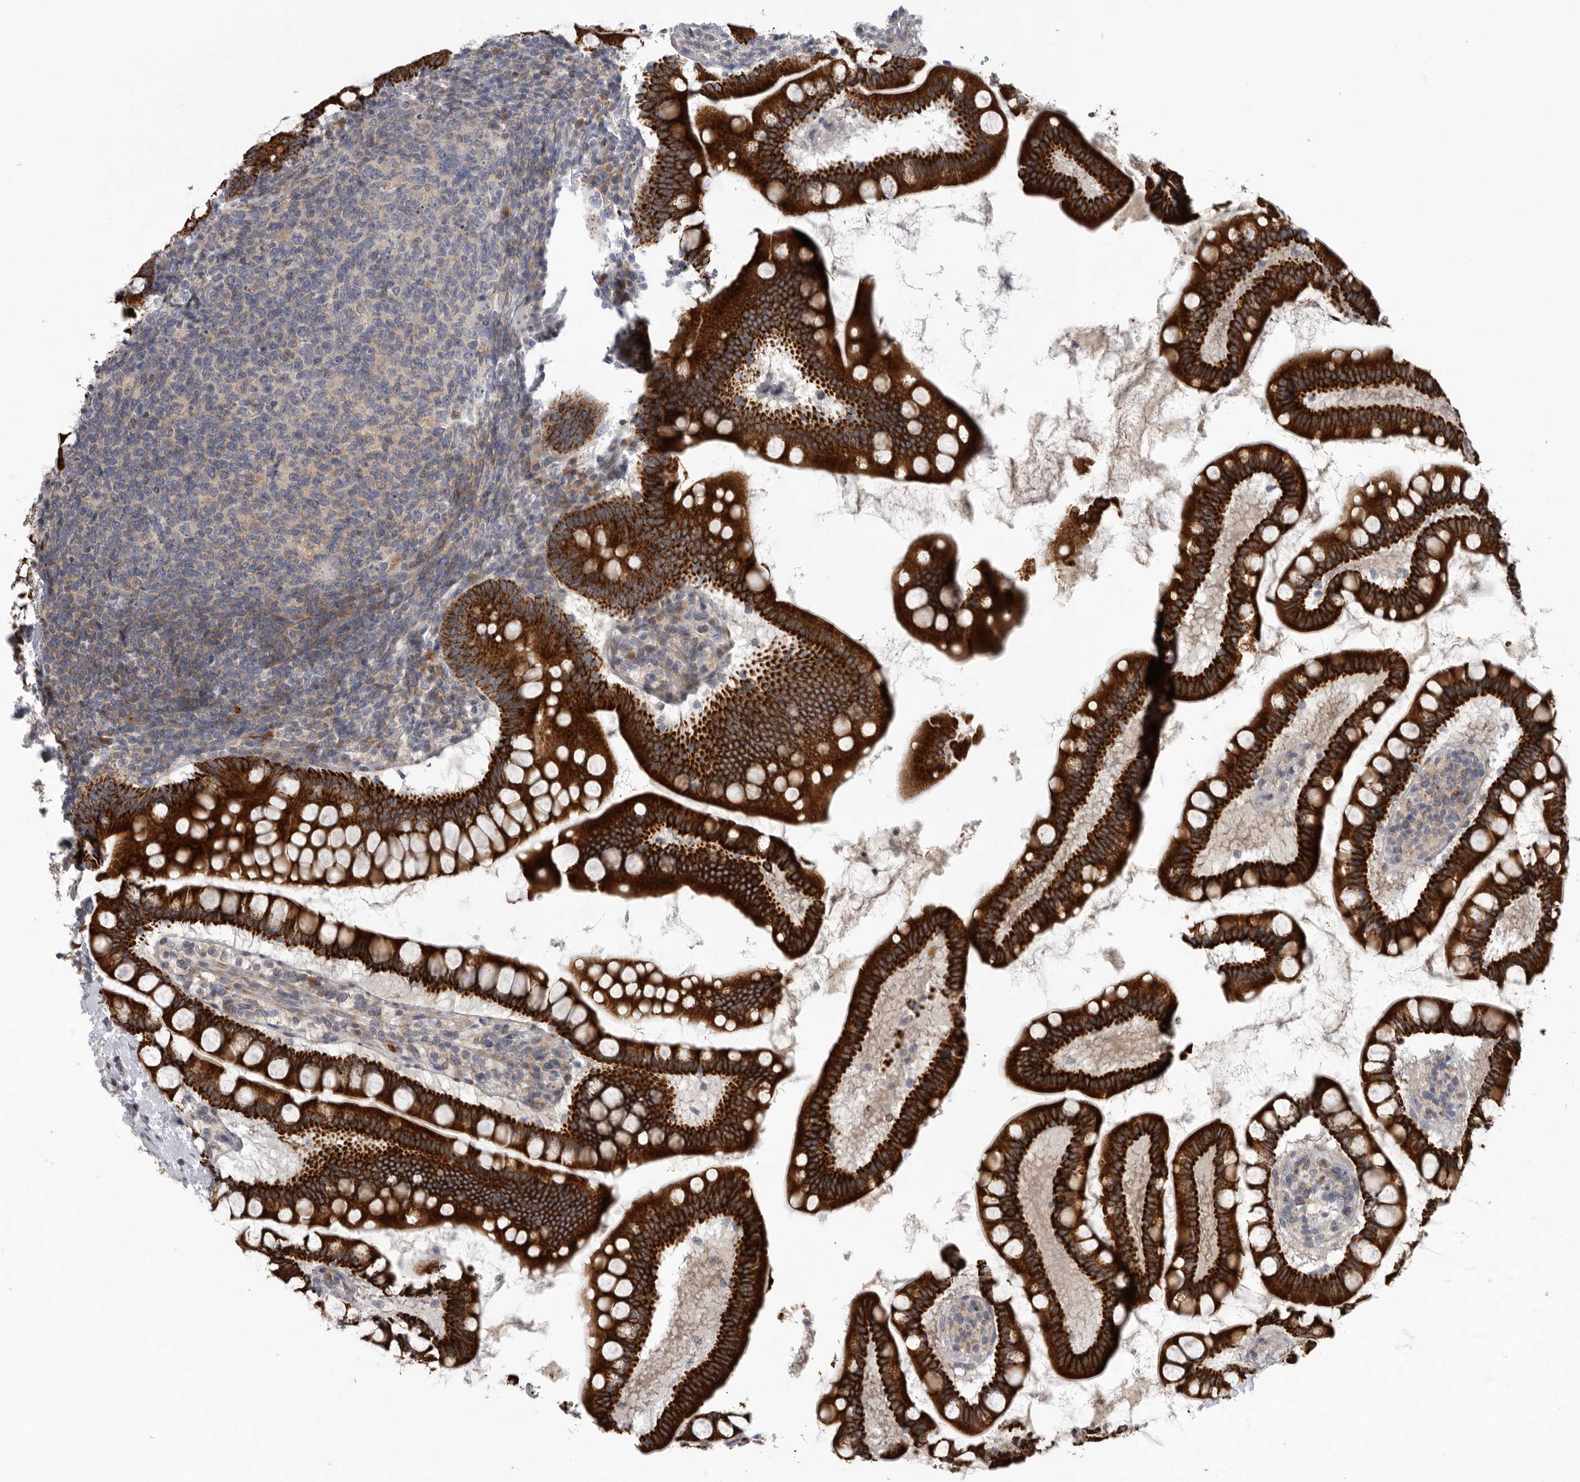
{"staining": {"intensity": "strong", "quantity": ">75%", "location": "cytoplasmic/membranous"}, "tissue": "small intestine", "cell_type": "Glandular cells", "image_type": "normal", "snomed": [{"axis": "morphology", "description": "Normal tissue, NOS"}, {"axis": "topography", "description": "Small intestine"}], "caption": "This micrograph displays unremarkable small intestine stained with IHC to label a protein in brown. The cytoplasmic/membranous of glandular cells show strong positivity for the protein. Nuclei are counter-stained blue.", "gene": "USP24", "patient": {"sex": "female", "age": 84}}